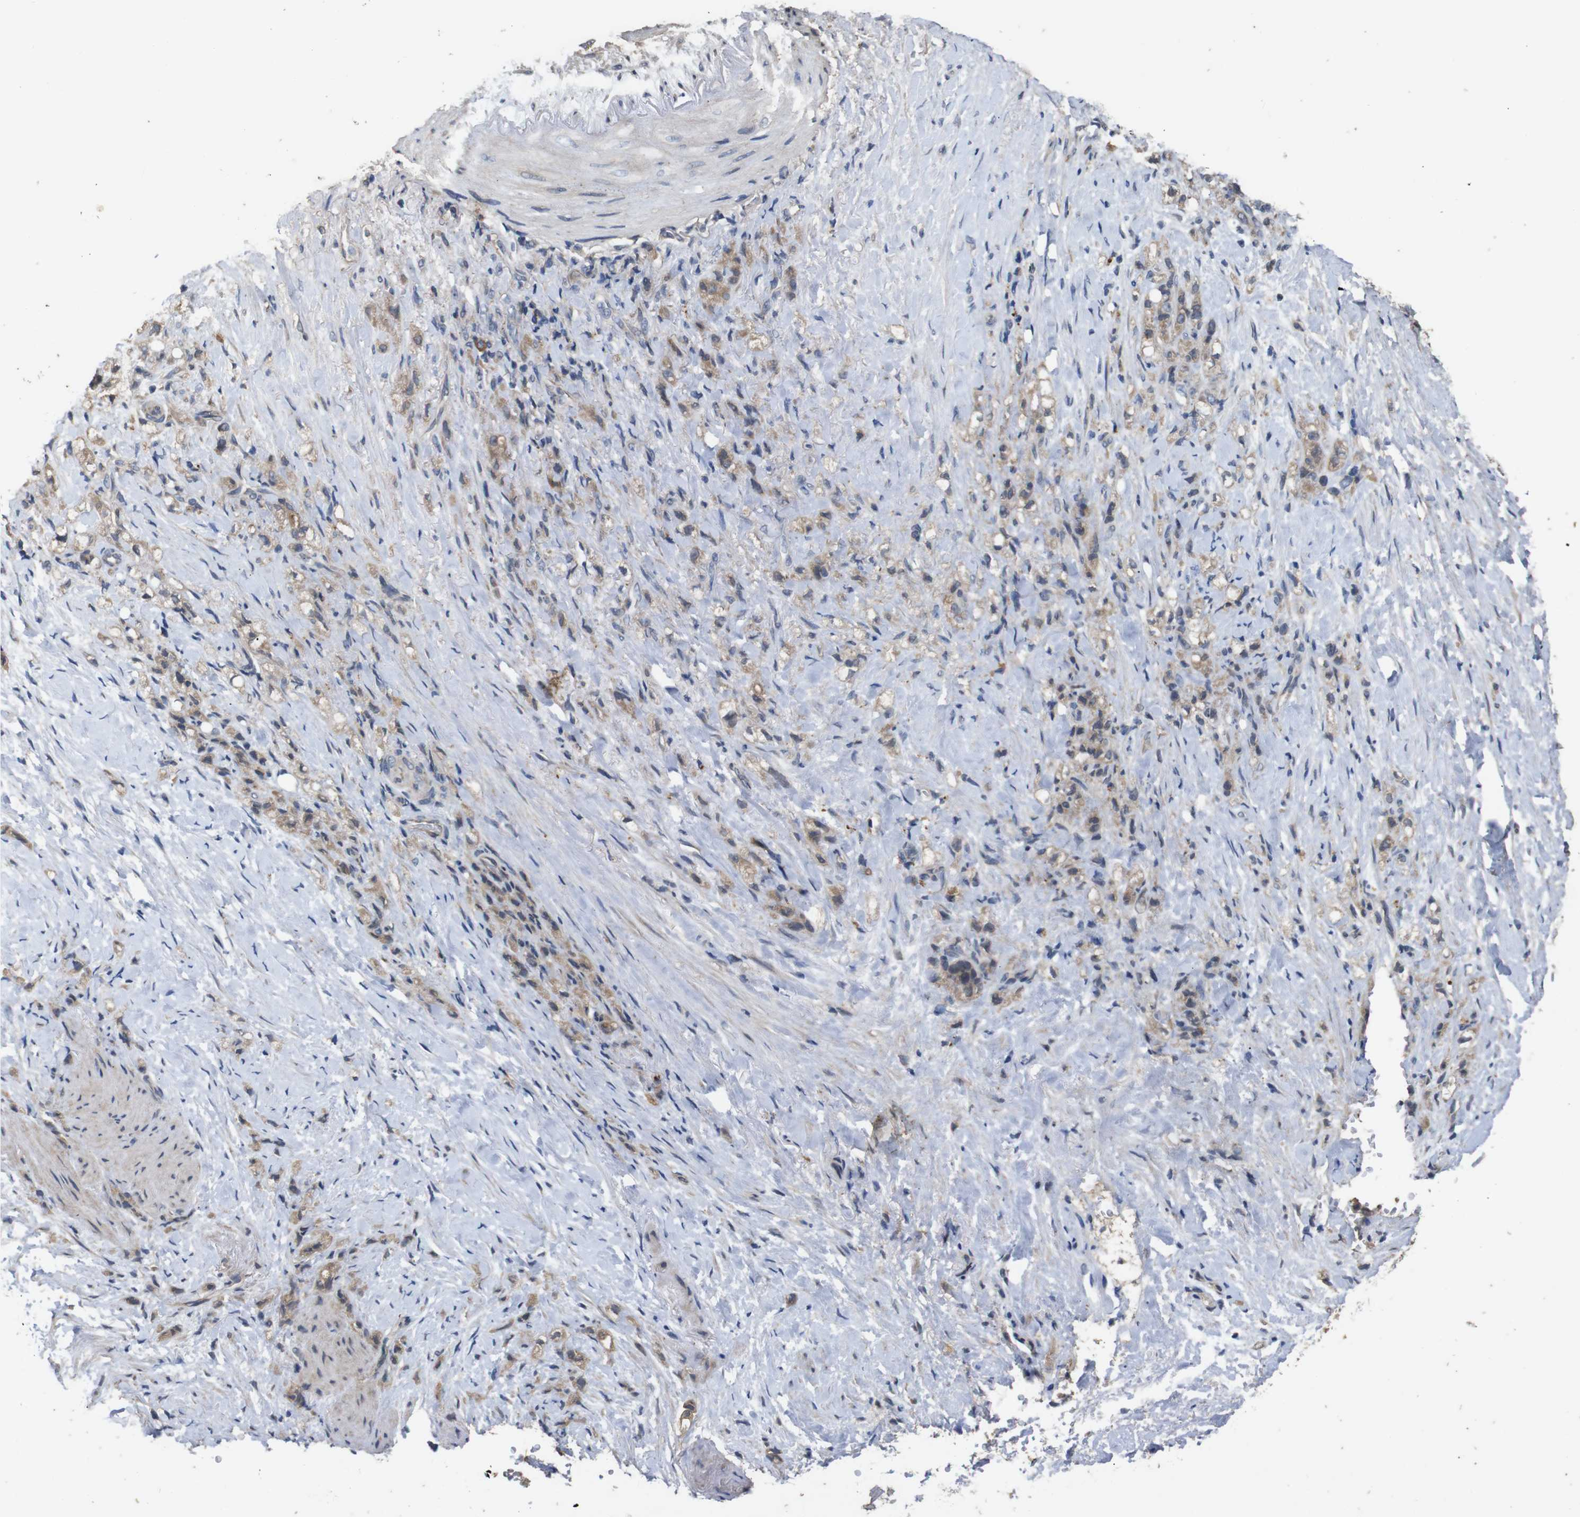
{"staining": {"intensity": "weak", "quantity": ">75%", "location": "cytoplasmic/membranous"}, "tissue": "stomach cancer", "cell_type": "Tumor cells", "image_type": "cancer", "snomed": [{"axis": "morphology", "description": "Adenocarcinoma, NOS"}, {"axis": "topography", "description": "Stomach"}], "caption": "Immunohistochemistry photomicrograph of human adenocarcinoma (stomach) stained for a protein (brown), which demonstrates low levels of weak cytoplasmic/membranous expression in about >75% of tumor cells.", "gene": "PTPN1", "patient": {"sex": "male", "age": 82}}